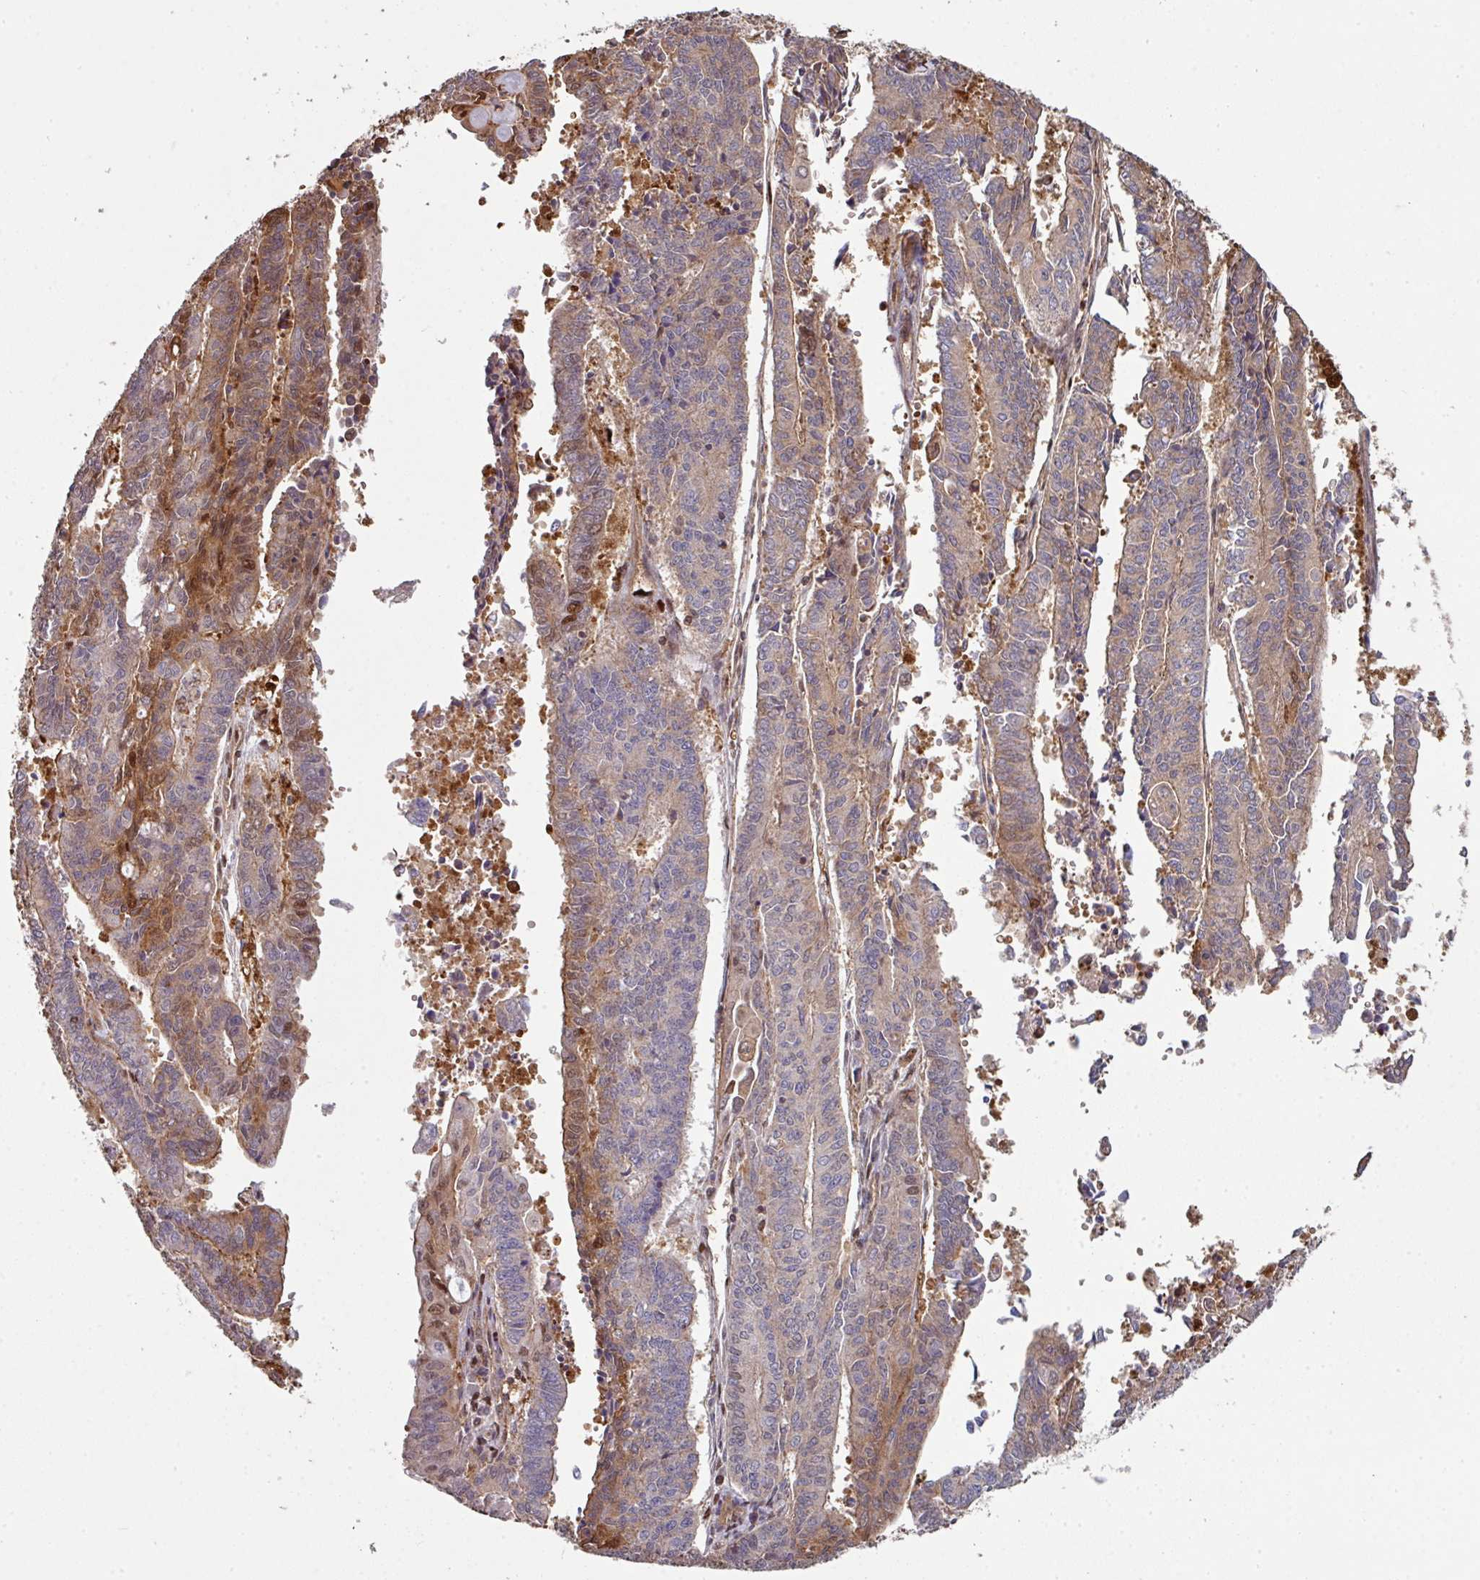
{"staining": {"intensity": "weak", "quantity": "<25%", "location": "cytoplasmic/membranous"}, "tissue": "endometrial cancer", "cell_type": "Tumor cells", "image_type": "cancer", "snomed": [{"axis": "morphology", "description": "Adenocarcinoma, NOS"}, {"axis": "topography", "description": "Endometrium"}], "caption": "Immunohistochemistry image of endometrial adenocarcinoma stained for a protein (brown), which reveals no staining in tumor cells.", "gene": "ANO9", "patient": {"sex": "female", "age": 59}}